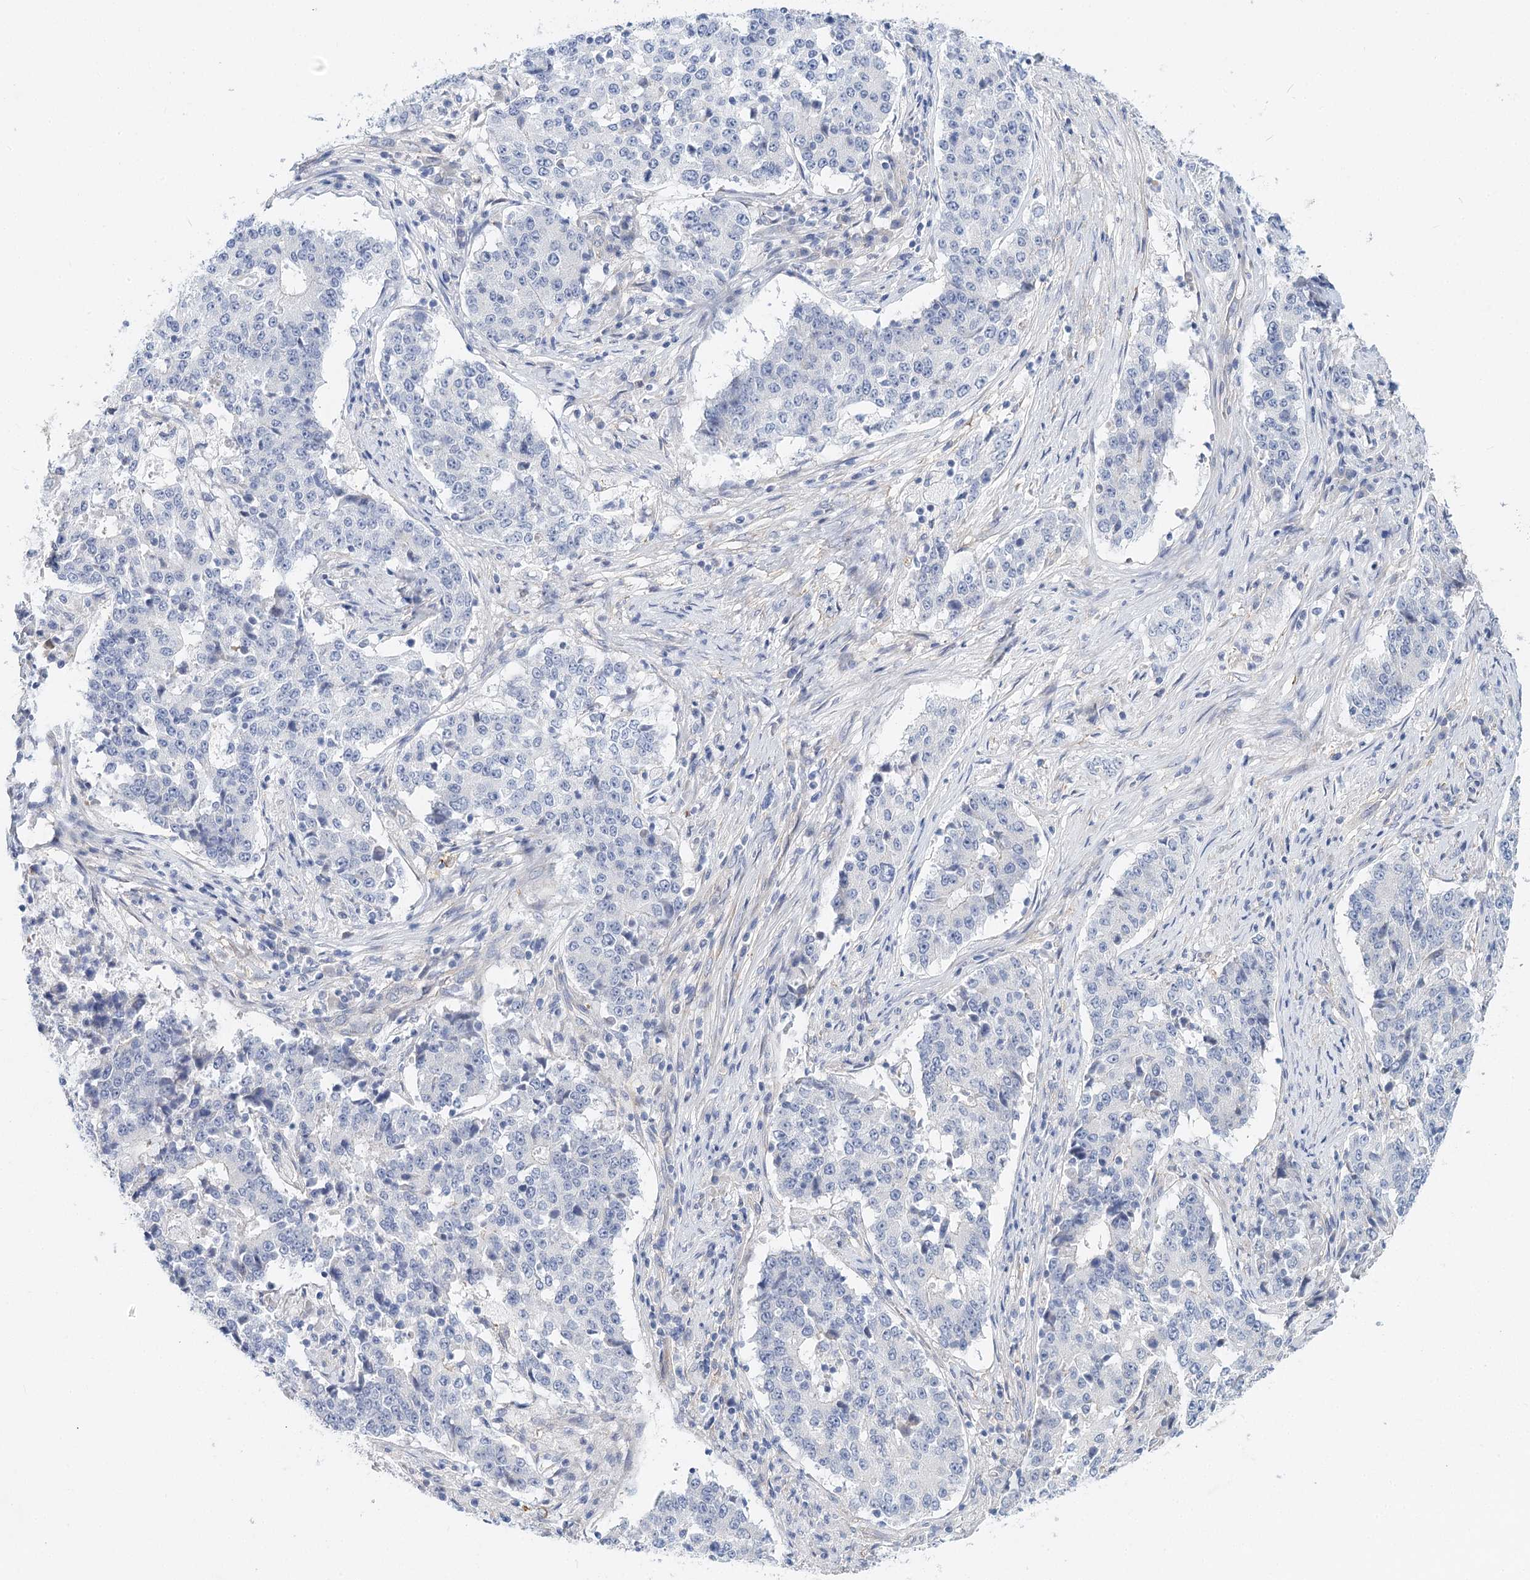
{"staining": {"intensity": "negative", "quantity": "none", "location": "none"}, "tissue": "stomach cancer", "cell_type": "Tumor cells", "image_type": "cancer", "snomed": [{"axis": "morphology", "description": "Adenocarcinoma, NOS"}, {"axis": "topography", "description": "Stomach"}], "caption": "Tumor cells are negative for brown protein staining in stomach cancer (adenocarcinoma).", "gene": "TEX12", "patient": {"sex": "male", "age": 59}}